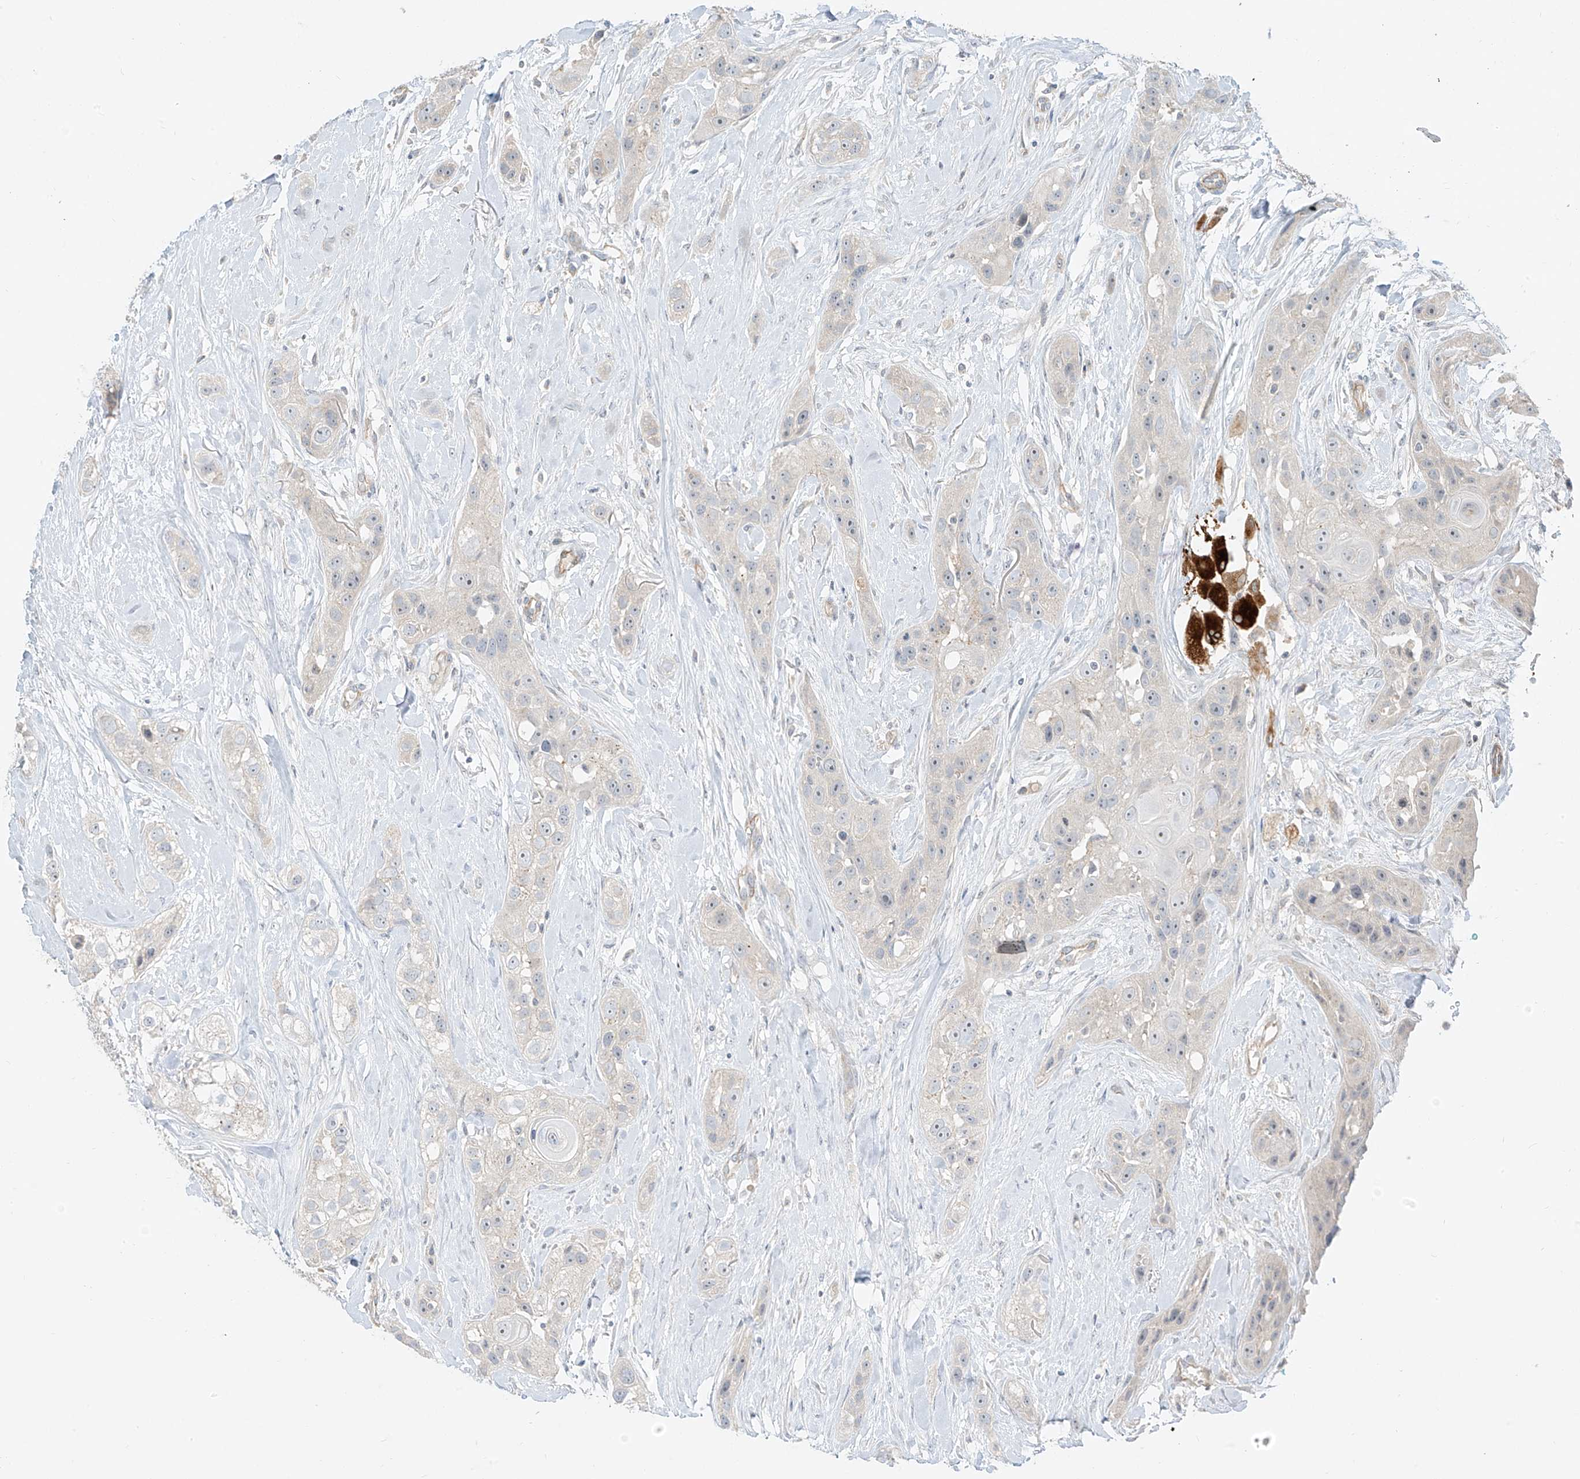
{"staining": {"intensity": "negative", "quantity": "none", "location": "none"}, "tissue": "head and neck cancer", "cell_type": "Tumor cells", "image_type": "cancer", "snomed": [{"axis": "morphology", "description": "Normal tissue, NOS"}, {"axis": "morphology", "description": "Squamous cell carcinoma, NOS"}, {"axis": "topography", "description": "Skeletal muscle"}, {"axis": "topography", "description": "Head-Neck"}], "caption": "IHC micrograph of human head and neck squamous cell carcinoma stained for a protein (brown), which reveals no staining in tumor cells.", "gene": "C2orf42", "patient": {"sex": "male", "age": 51}}